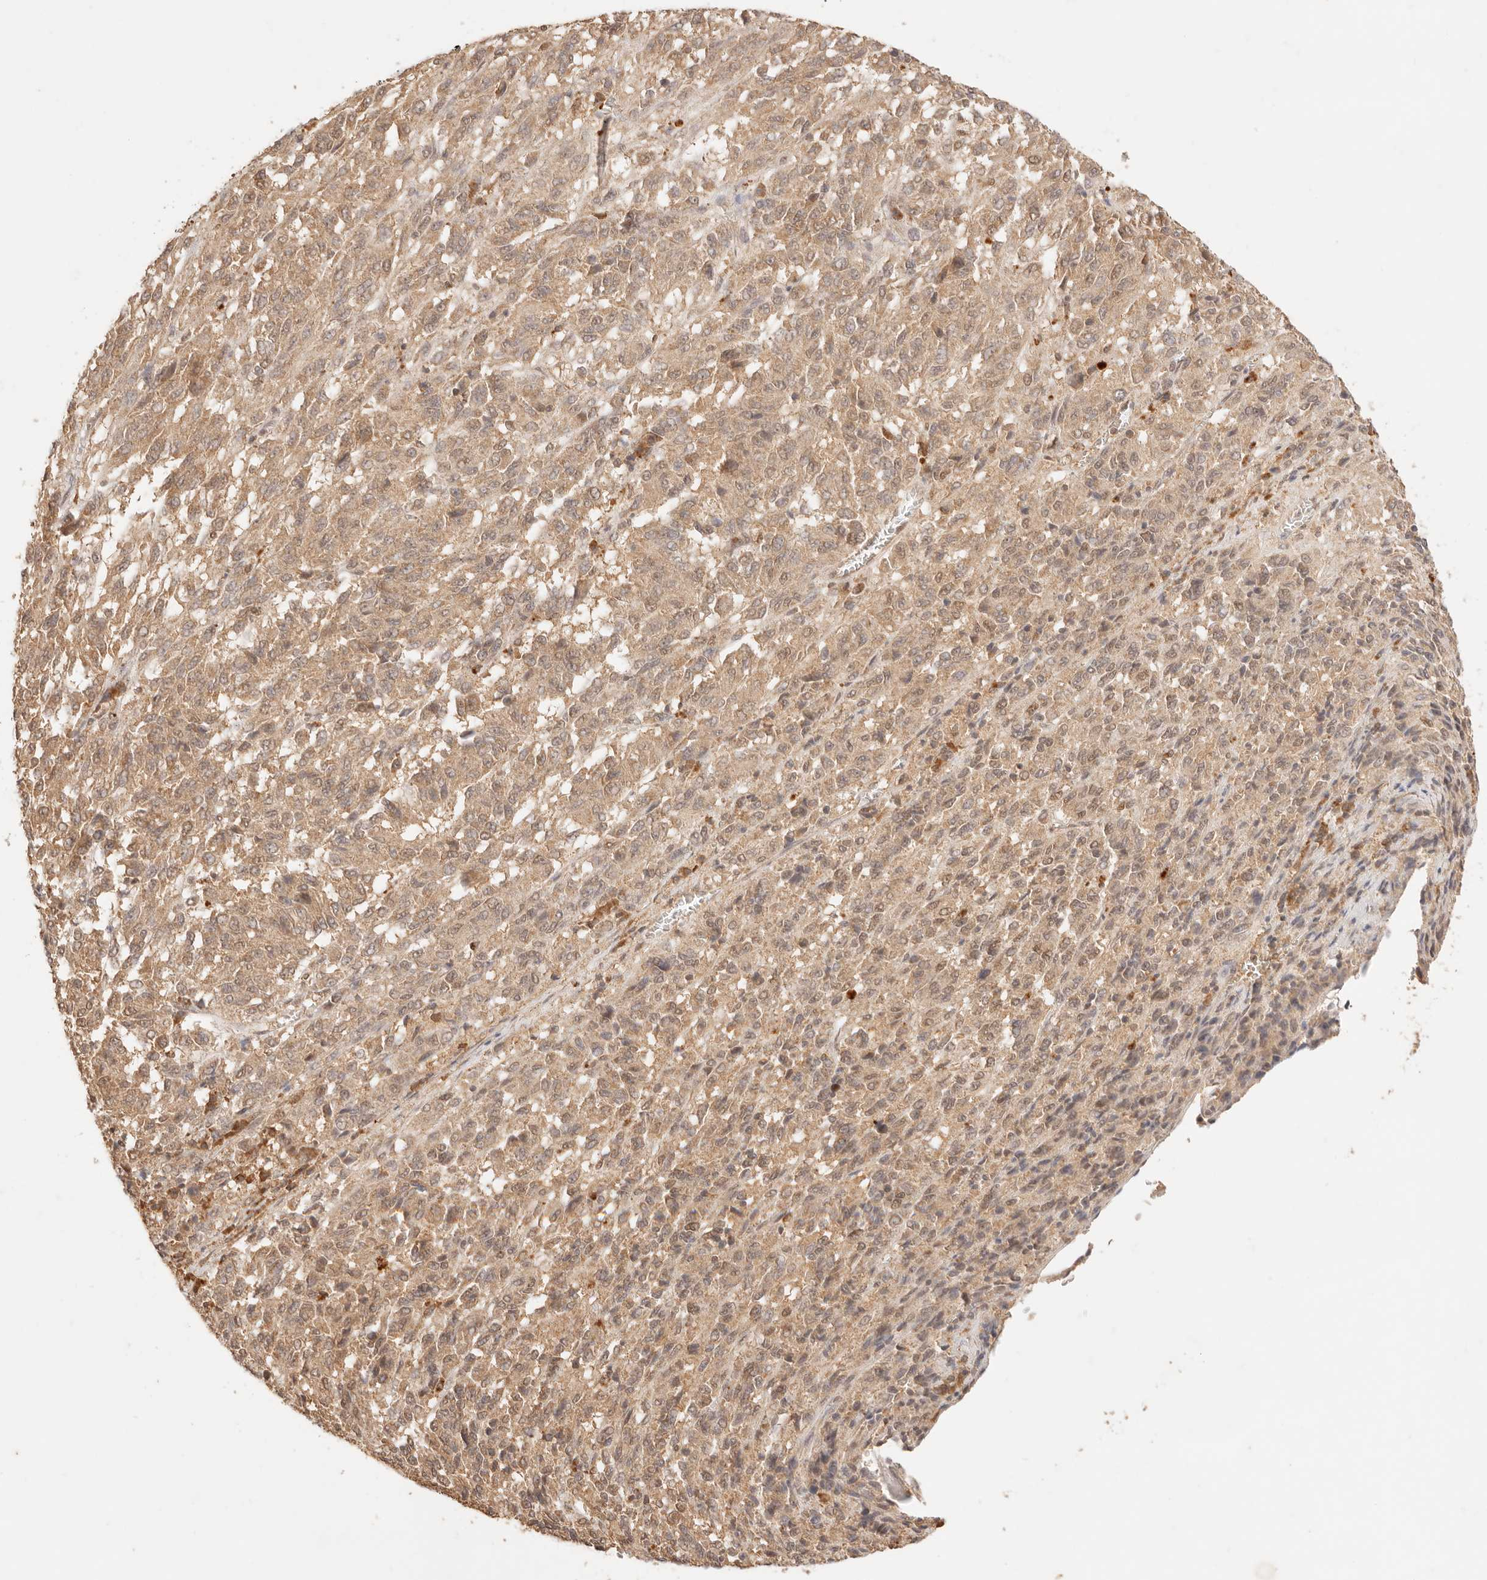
{"staining": {"intensity": "moderate", "quantity": ">75%", "location": "cytoplasmic/membranous"}, "tissue": "melanoma", "cell_type": "Tumor cells", "image_type": "cancer", "snomed": [{"axis": "morphology", "description": "Malignant melanoma, Metastatic site"}, {"axis": "topography", "description": "Lung"}], "caption": "Moderate cytoplasmic/membranous positivity for a protein is appreciated in approximately >75% of tumor cells of malignant melanoma (metastatic site) using immunohistochemistry.", "gene": "TRIM11", "patient": {"sex": "male", "age": 64}}